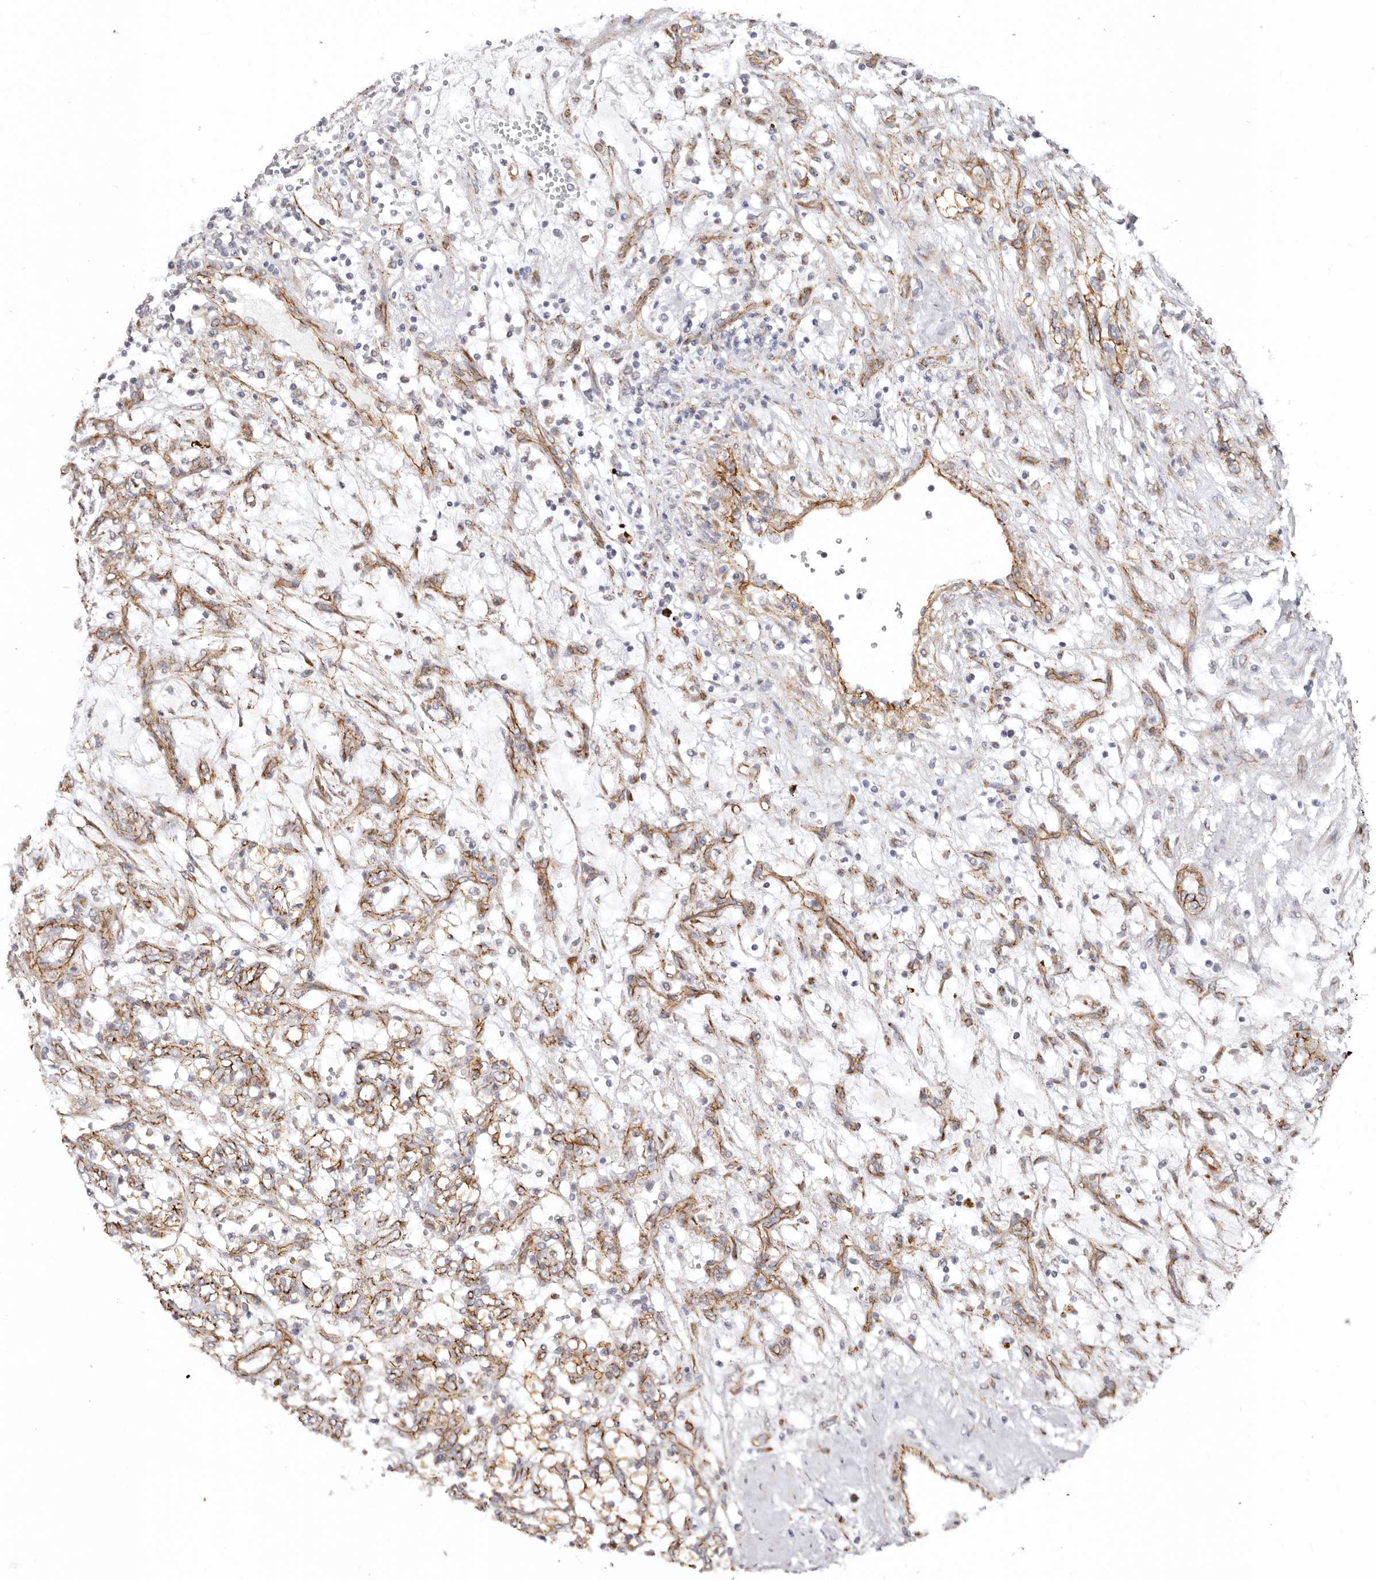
{"staining": {"intensity": "negative", "quantity": "none", "location": "none"}, "tissue": "renal cancer", "cell_type": "Tumor cells", "image_type": "cancer", "snomed": [{"axis": "morphology", "description": "Adenocarcinoma, NOS"}, {"axis": "topography", "description": "Kidney"}], "caption": "IHC of human renal cancer exhibits no expression in tumor cells. (Immunohistochemistry, brightfield microscopy, high magnification).", "gene": "CTNNB1", "patient": {"sex": "female", "age": 57}}